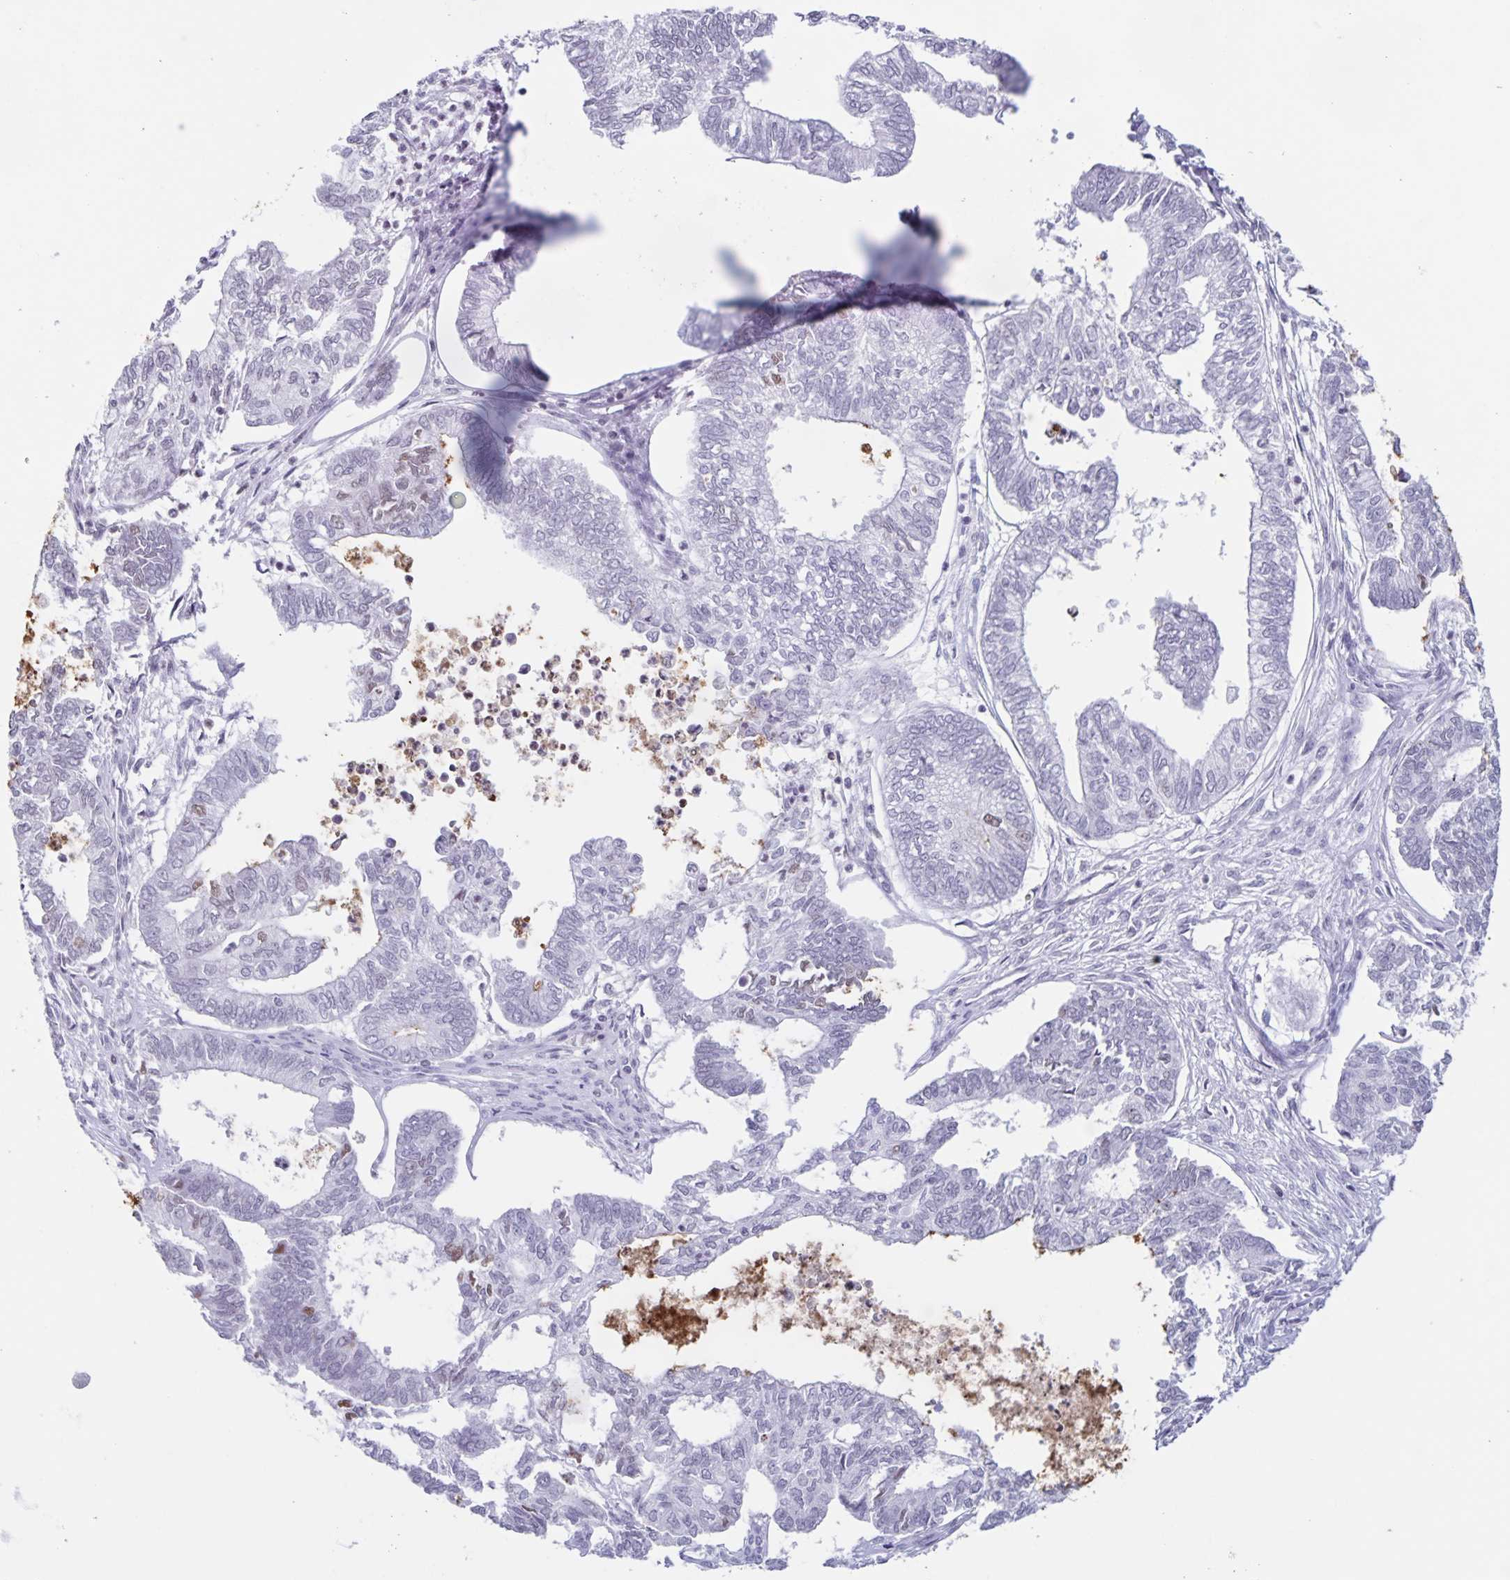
{"staining": {"intensity": "moderate", "quantity": "<25%", "location": "nuclear"}, "tissue": "ovarian cancer", "cell_type": "Tumor cells", "image_type": "cancer", "snomed": [{"axis": "morphology", "description": "Carcinoma, endometroid"}, {"axis": "topography", "description": "Ovary"}], "caption": "Protein analysis of ovarian cancer (endometroid carcinoma) tissue displays moderate nuclear expression in approximately <25% of tumor cells. (IHC, brightfield microscopy, high magnification).", "gene": "LCE6A", "patient": {"sex": "female", "age": 64}}